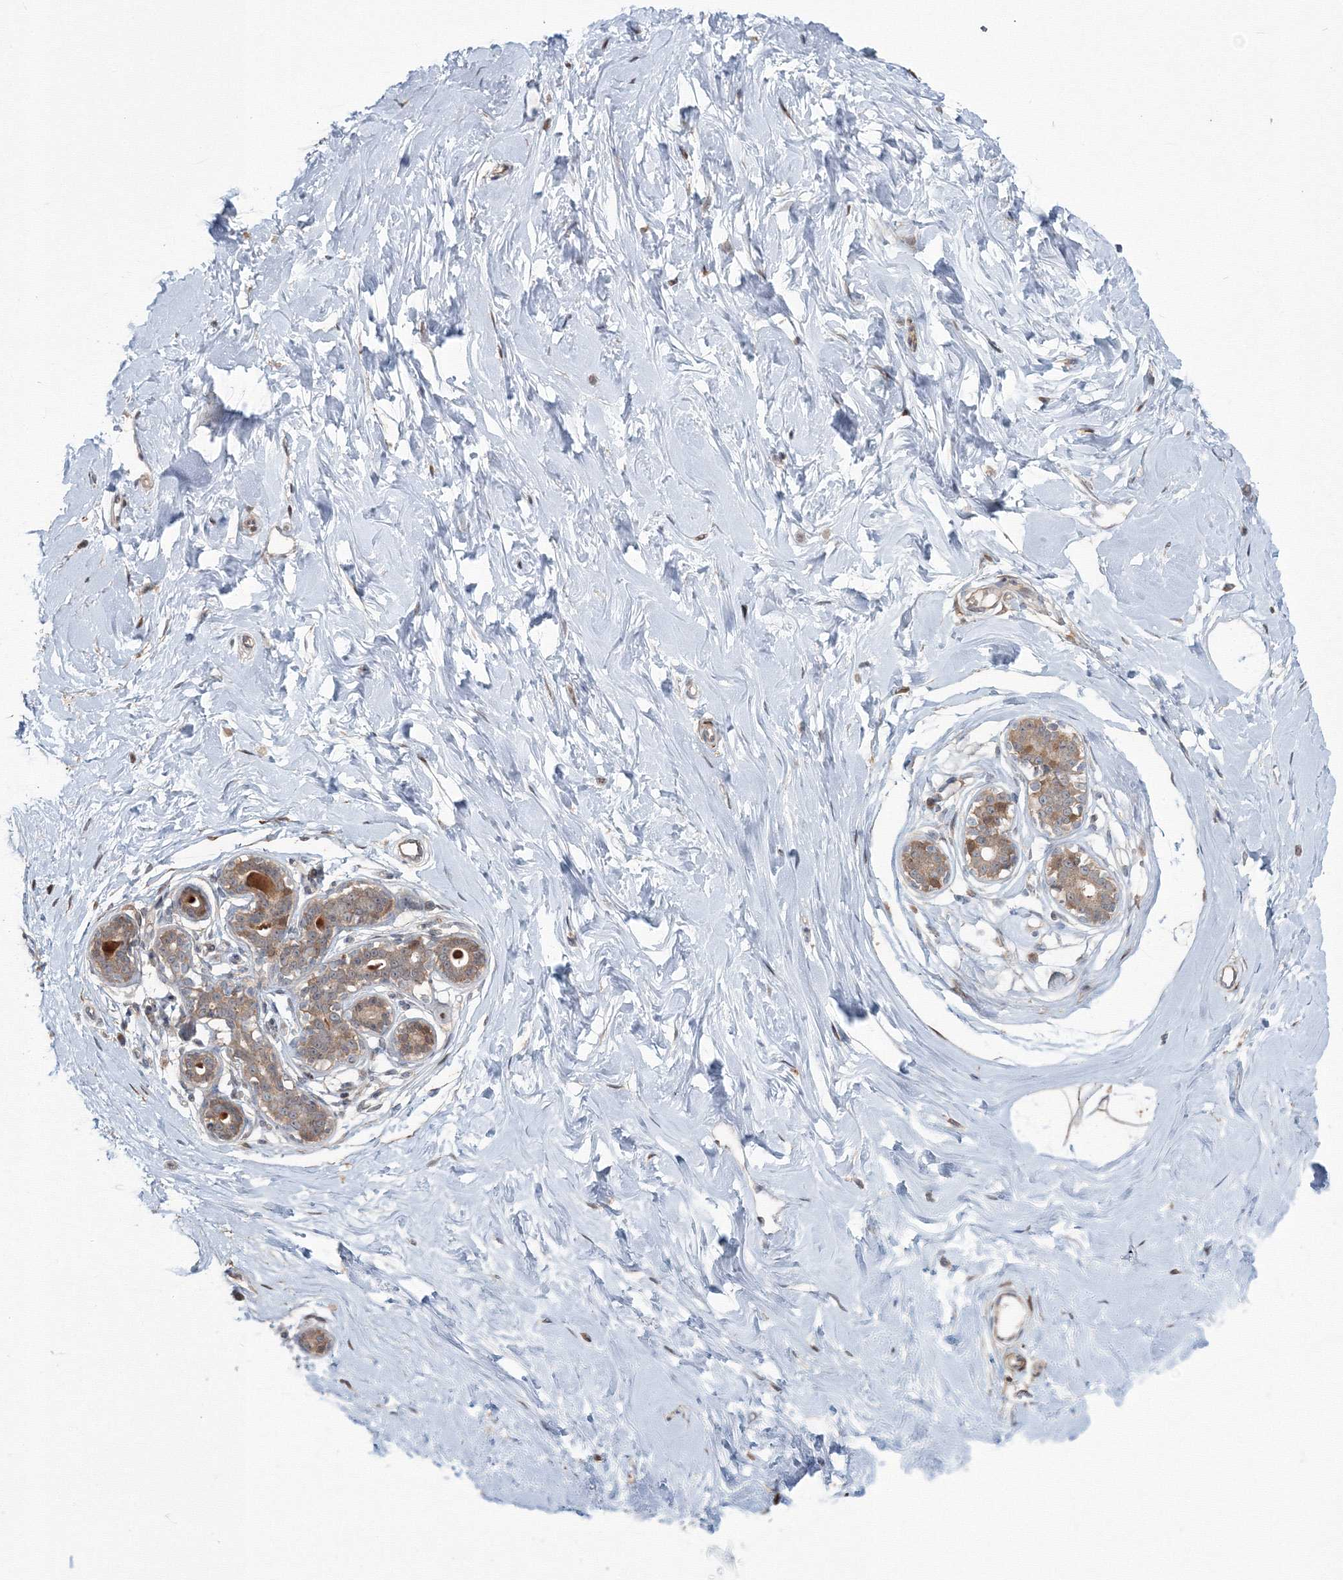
{"staining": {"intensity": "weak", "quantity": "<25%", "location": "cytoplasmic/membranous"}, "tissue": "breast", "cell_type": "Adipocytes", "image_type": "normal", "snomed": [{"axis": "morphology", "description": "Normal tissue, NOS"}, {"axis": "morphology", "description": "Adenoma, NOS"}, {"axis": "topography", "description": "Breast"}], "caption": "The image reveals no significant staining in adipocytes of breast. (Brightfield microscopy of DAB immunohistochemistry (IHC) at high magnification).", "gene": "MKRN2", "patient": {"sex": "female", "age": 23}}